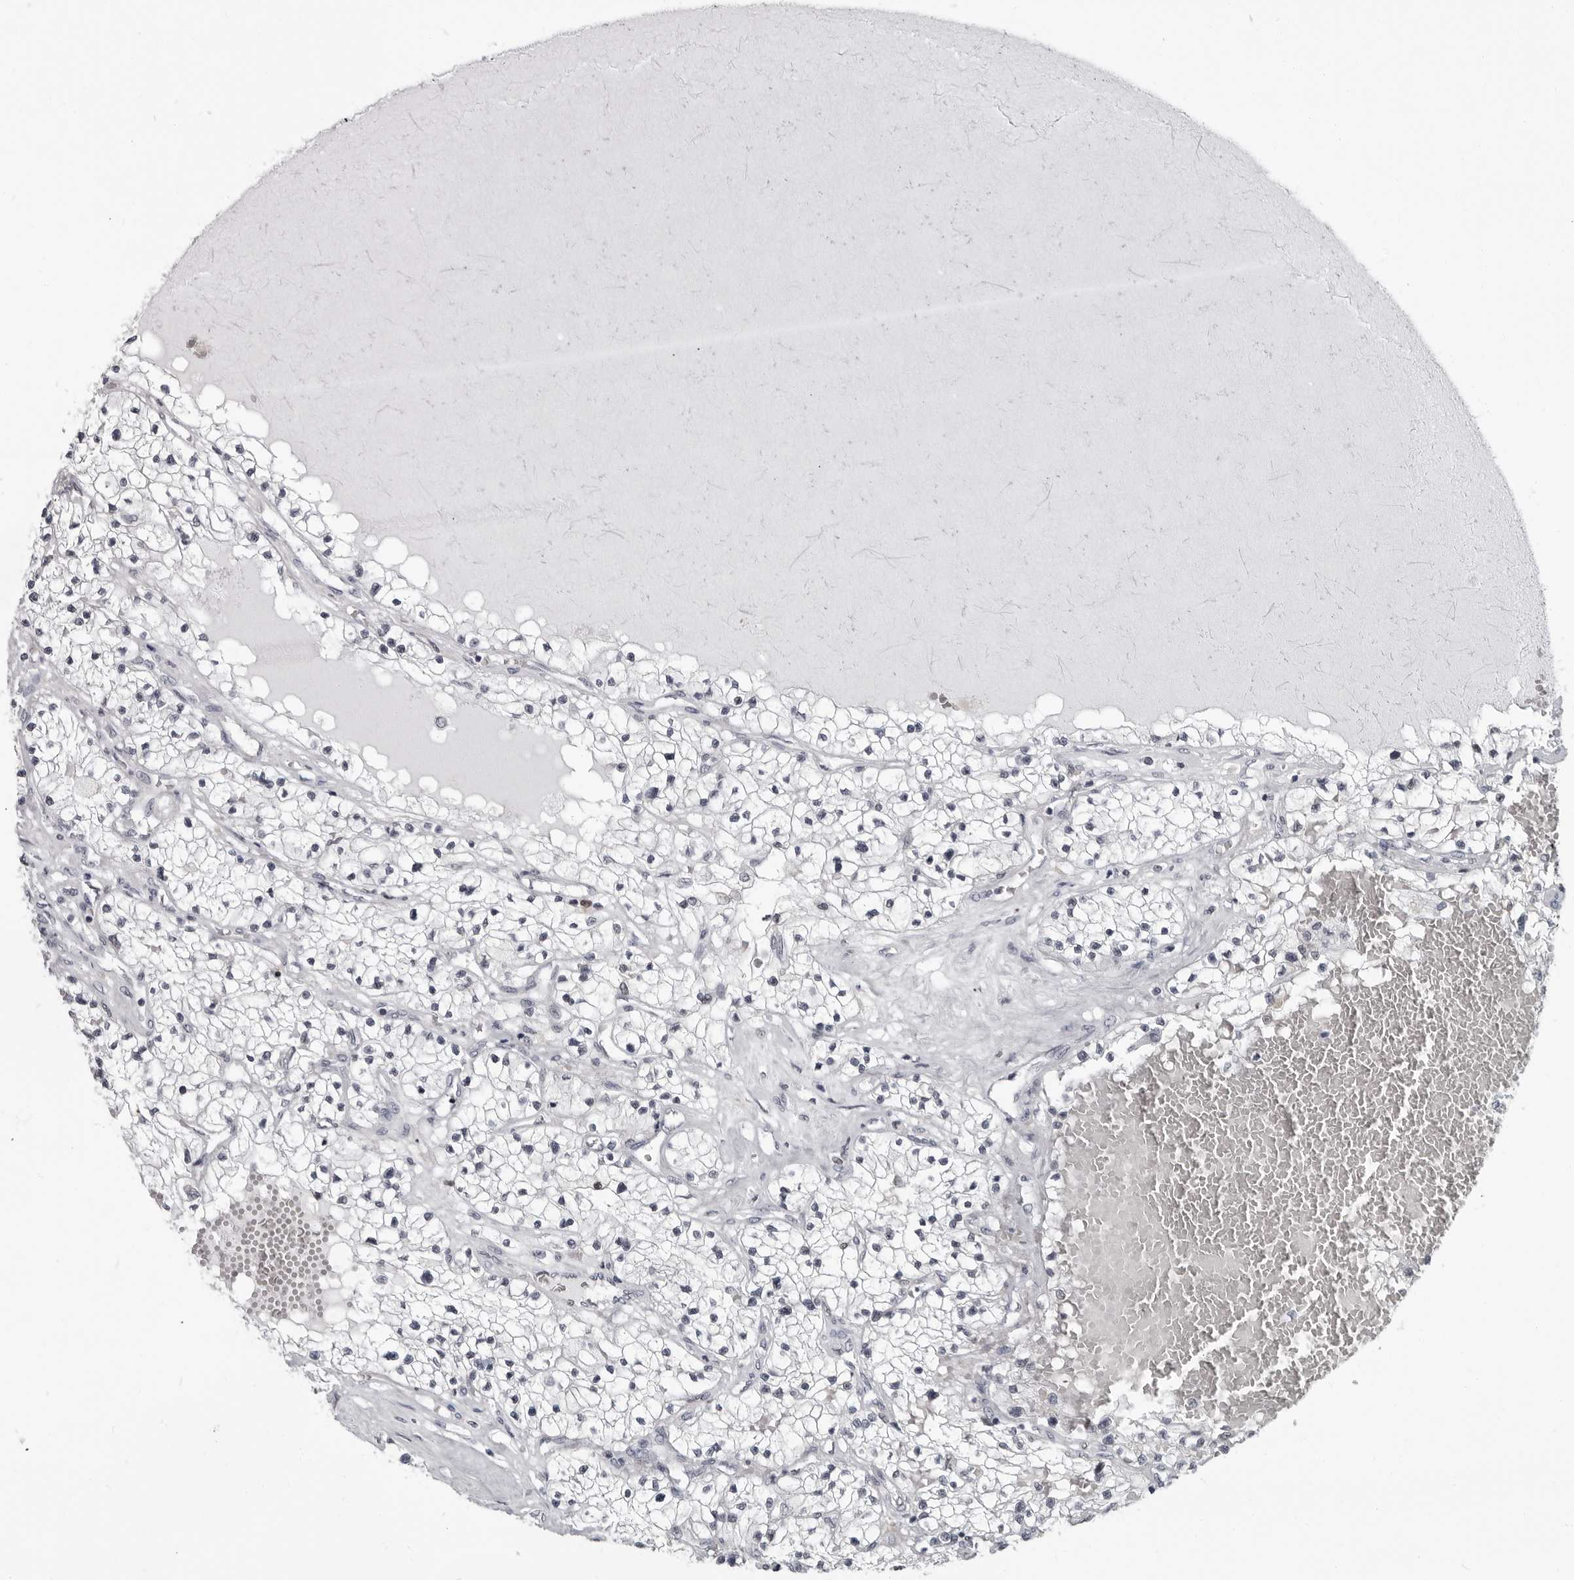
{"staining": {"intensity": "negative", "quantity": "none", "location": "none"}, "tissue": "renal cancer", "cell_type": "Tumor cells", "image_type": "cancer", "snomed": [{"axis": "morphology", "description": "Normal tissue, NOS"}, {"axis": "morphology", "description": "Adenocarcinoma, NOS"}, {"axis": "topography", "description": "Kidney"}], "caption": "Immunohistochemistry micrograph of neoplastic tissue: human renal cancer stained with DAB (3,3'-diaminobenzidine) shows no significant protein expression in tumor cells.", "gene": "LZIC", "patient": {"sex": "male", "age": 68}}